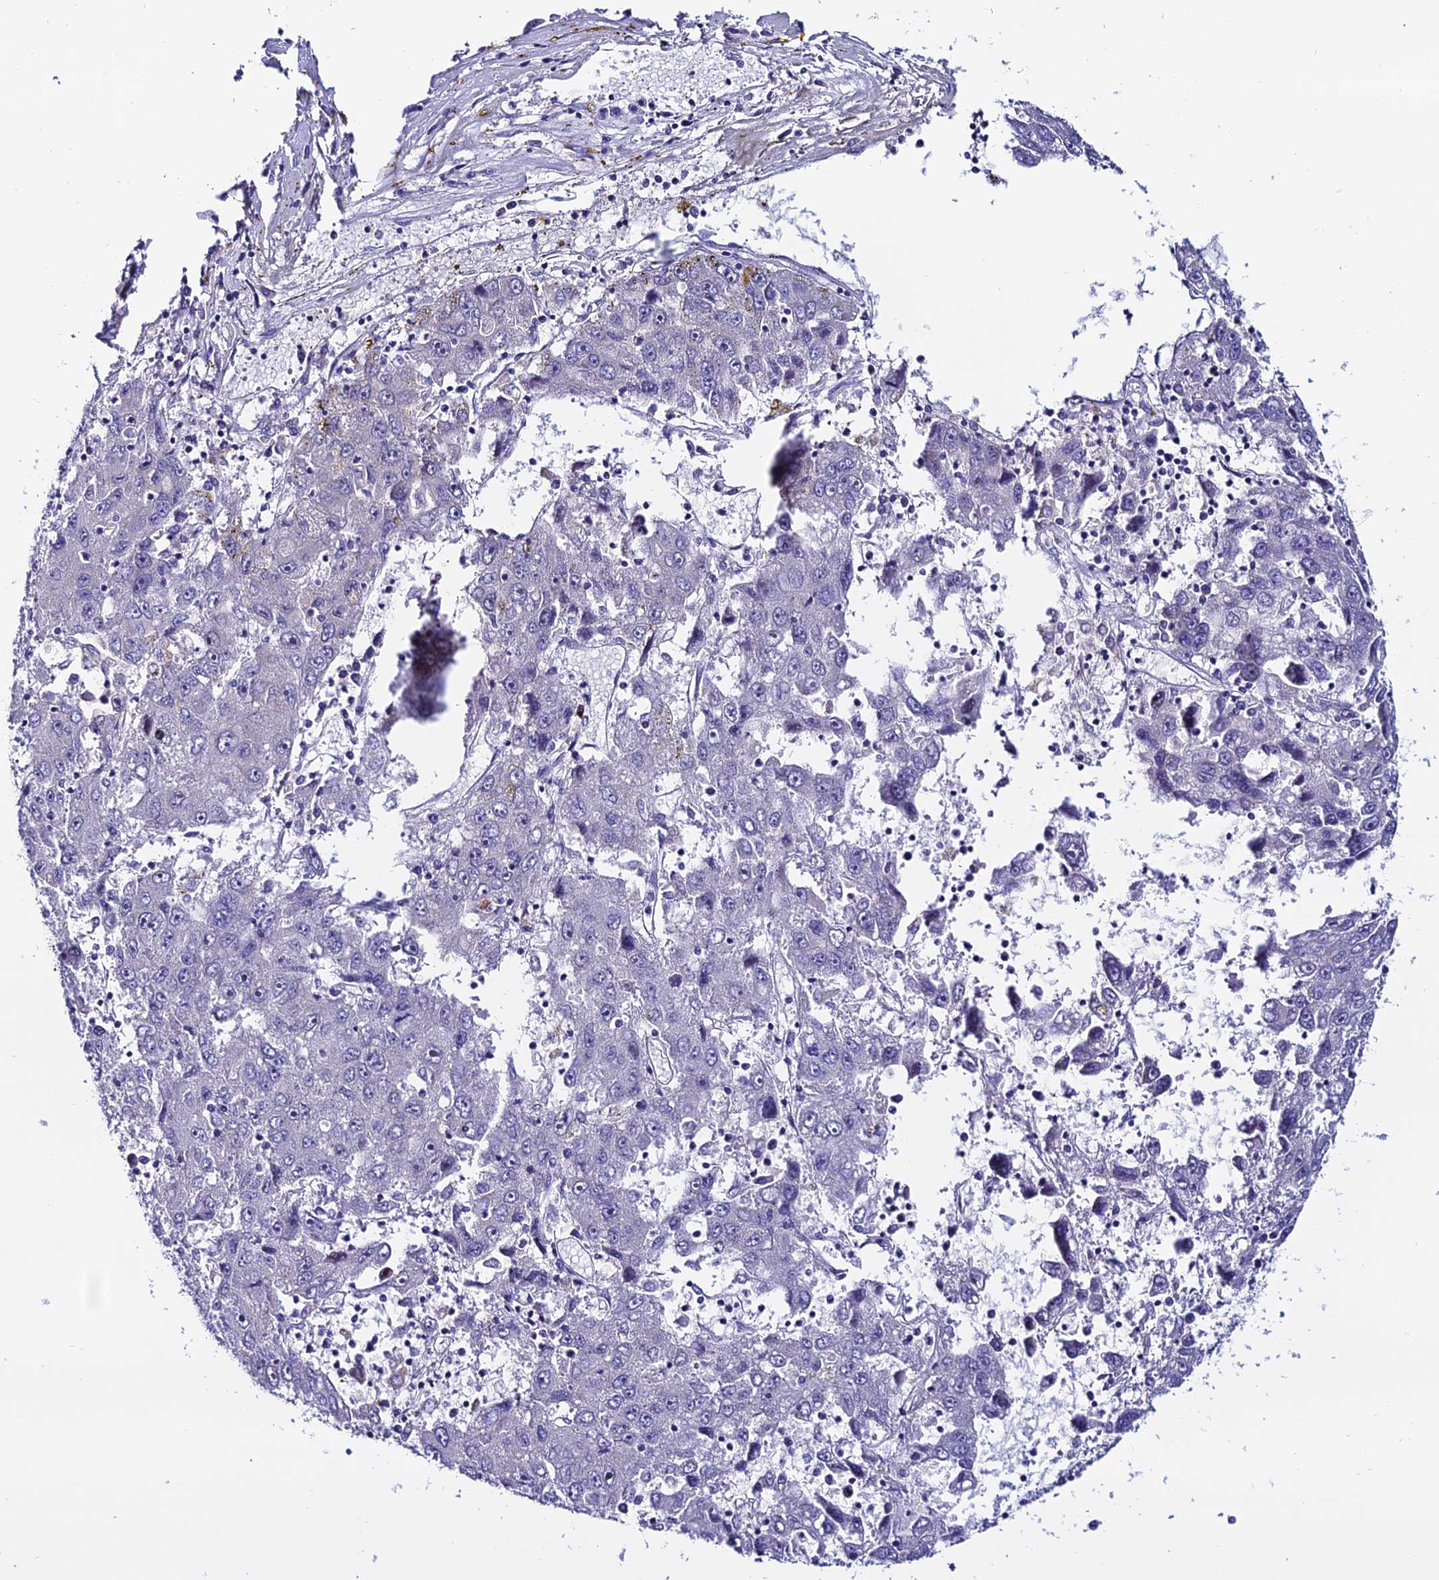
{"staining": {"intensity": "negative", "quantity": "none", "location": "none"}, "tissue": "liver cancer", "cell_type": "Tumor cells", "image_type": "cancer", "snomed": [{"axis": "morphology", "description": "Carcinoma, Hepatocellular, NOS"}, {"axis": "topography", "description": "Liver"}], "caption": "This is a photomicrograph of immunohistochemistry staining of hepatocellular carcinoma (liver), which shows no positivity in tumor cells. (DAB immunohistochemistry visualized using brightfield microscopy, high magnification).", "gene": "FZD8", "patient": {"sex": "male", "age": 49}}